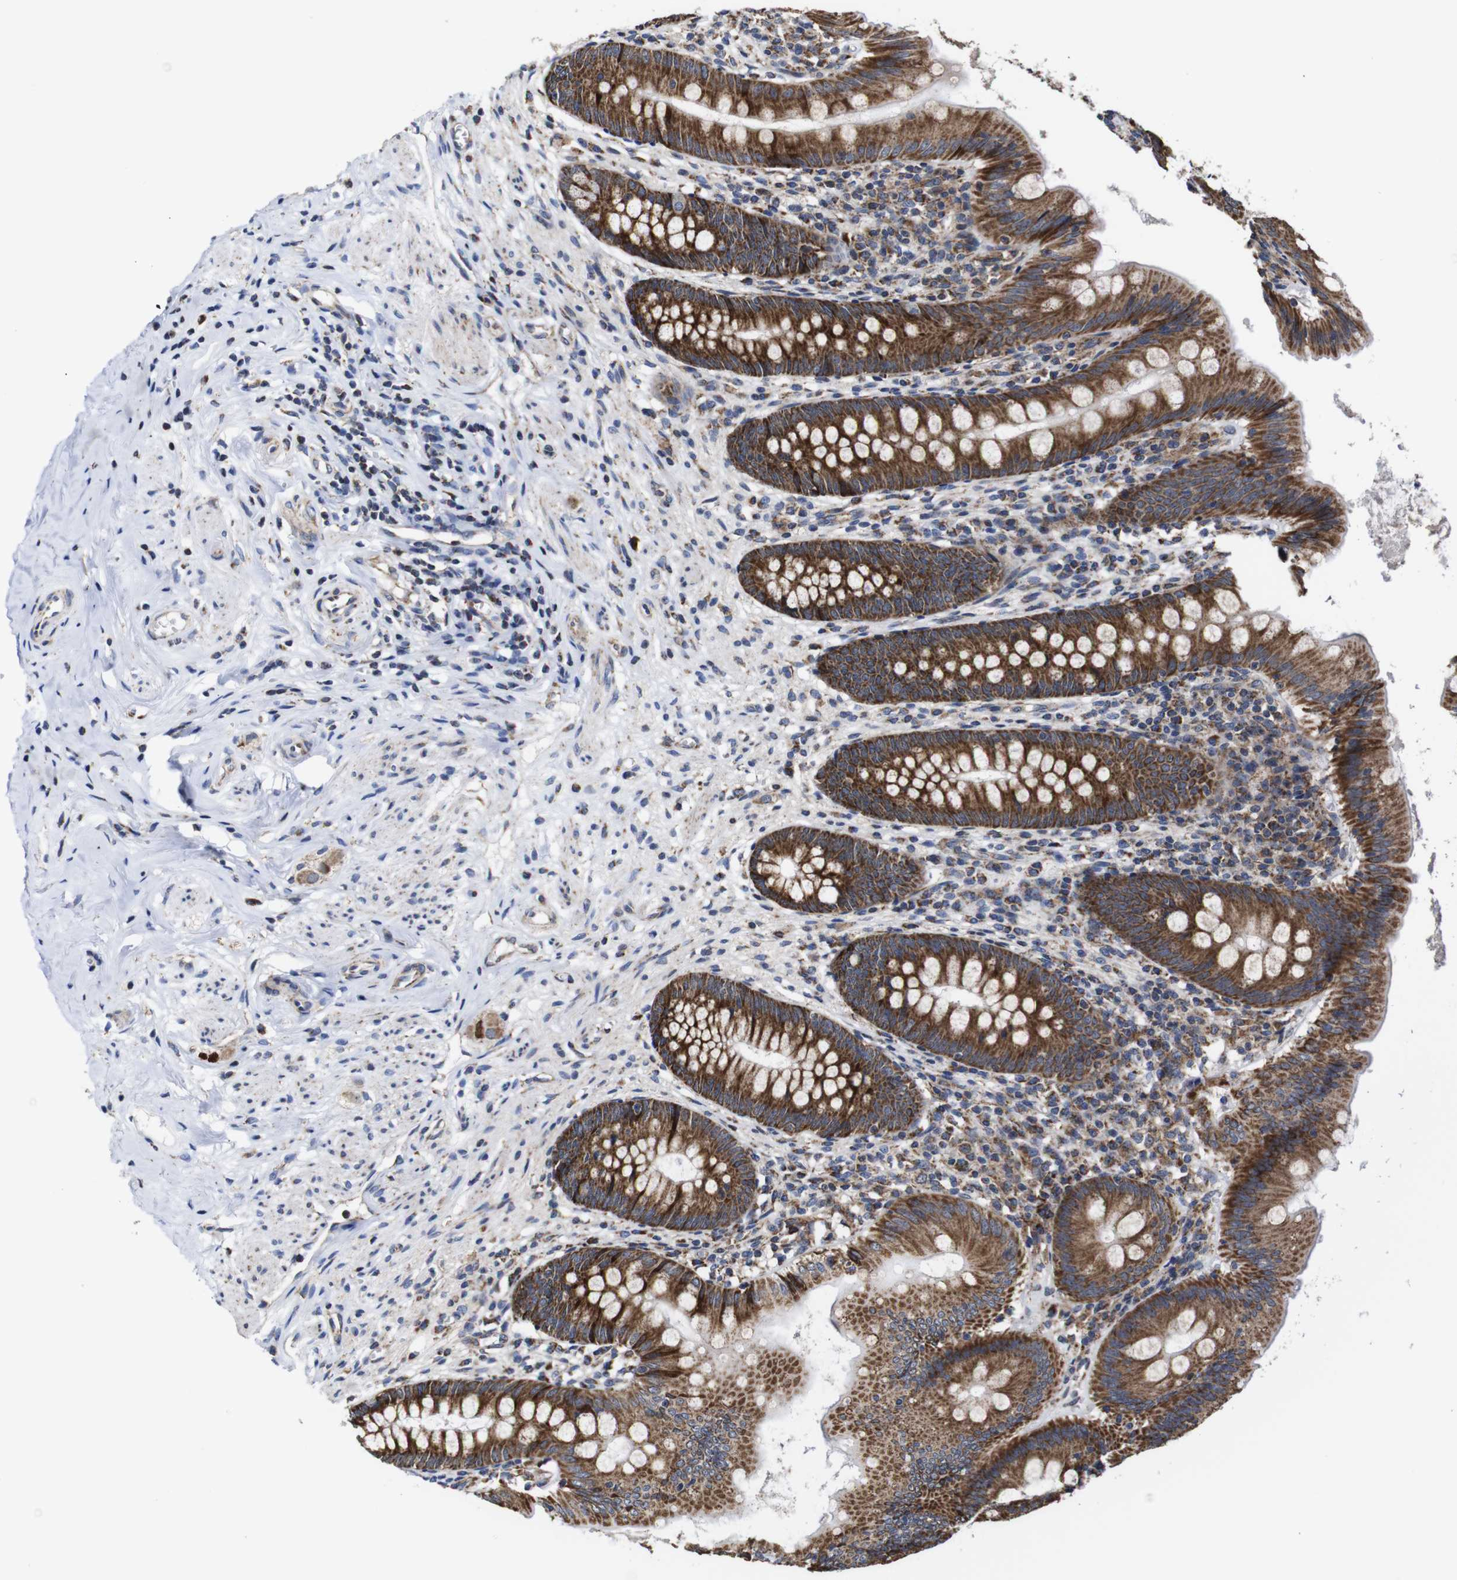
{"staining": {"intensity": "moderate", "quantity": ">75%", "location": "cytoplasmic/membranous"}, "tissue": "appendix", "cell_type": "Glandular cells", "image_type": "normal", "snomed": [{"axis": "morphology", "description": "Normal tissue, NOS"}, {"axis": "topography", "description": "Appendix"}], "caption": "Appendix stained for a protein (brown) exhibits moderate cytoplasmic/membranous positive staining in about >75% of glandular cells.", "gene": "C17orf80", "patient": {"sex": "male", "age": 56}}